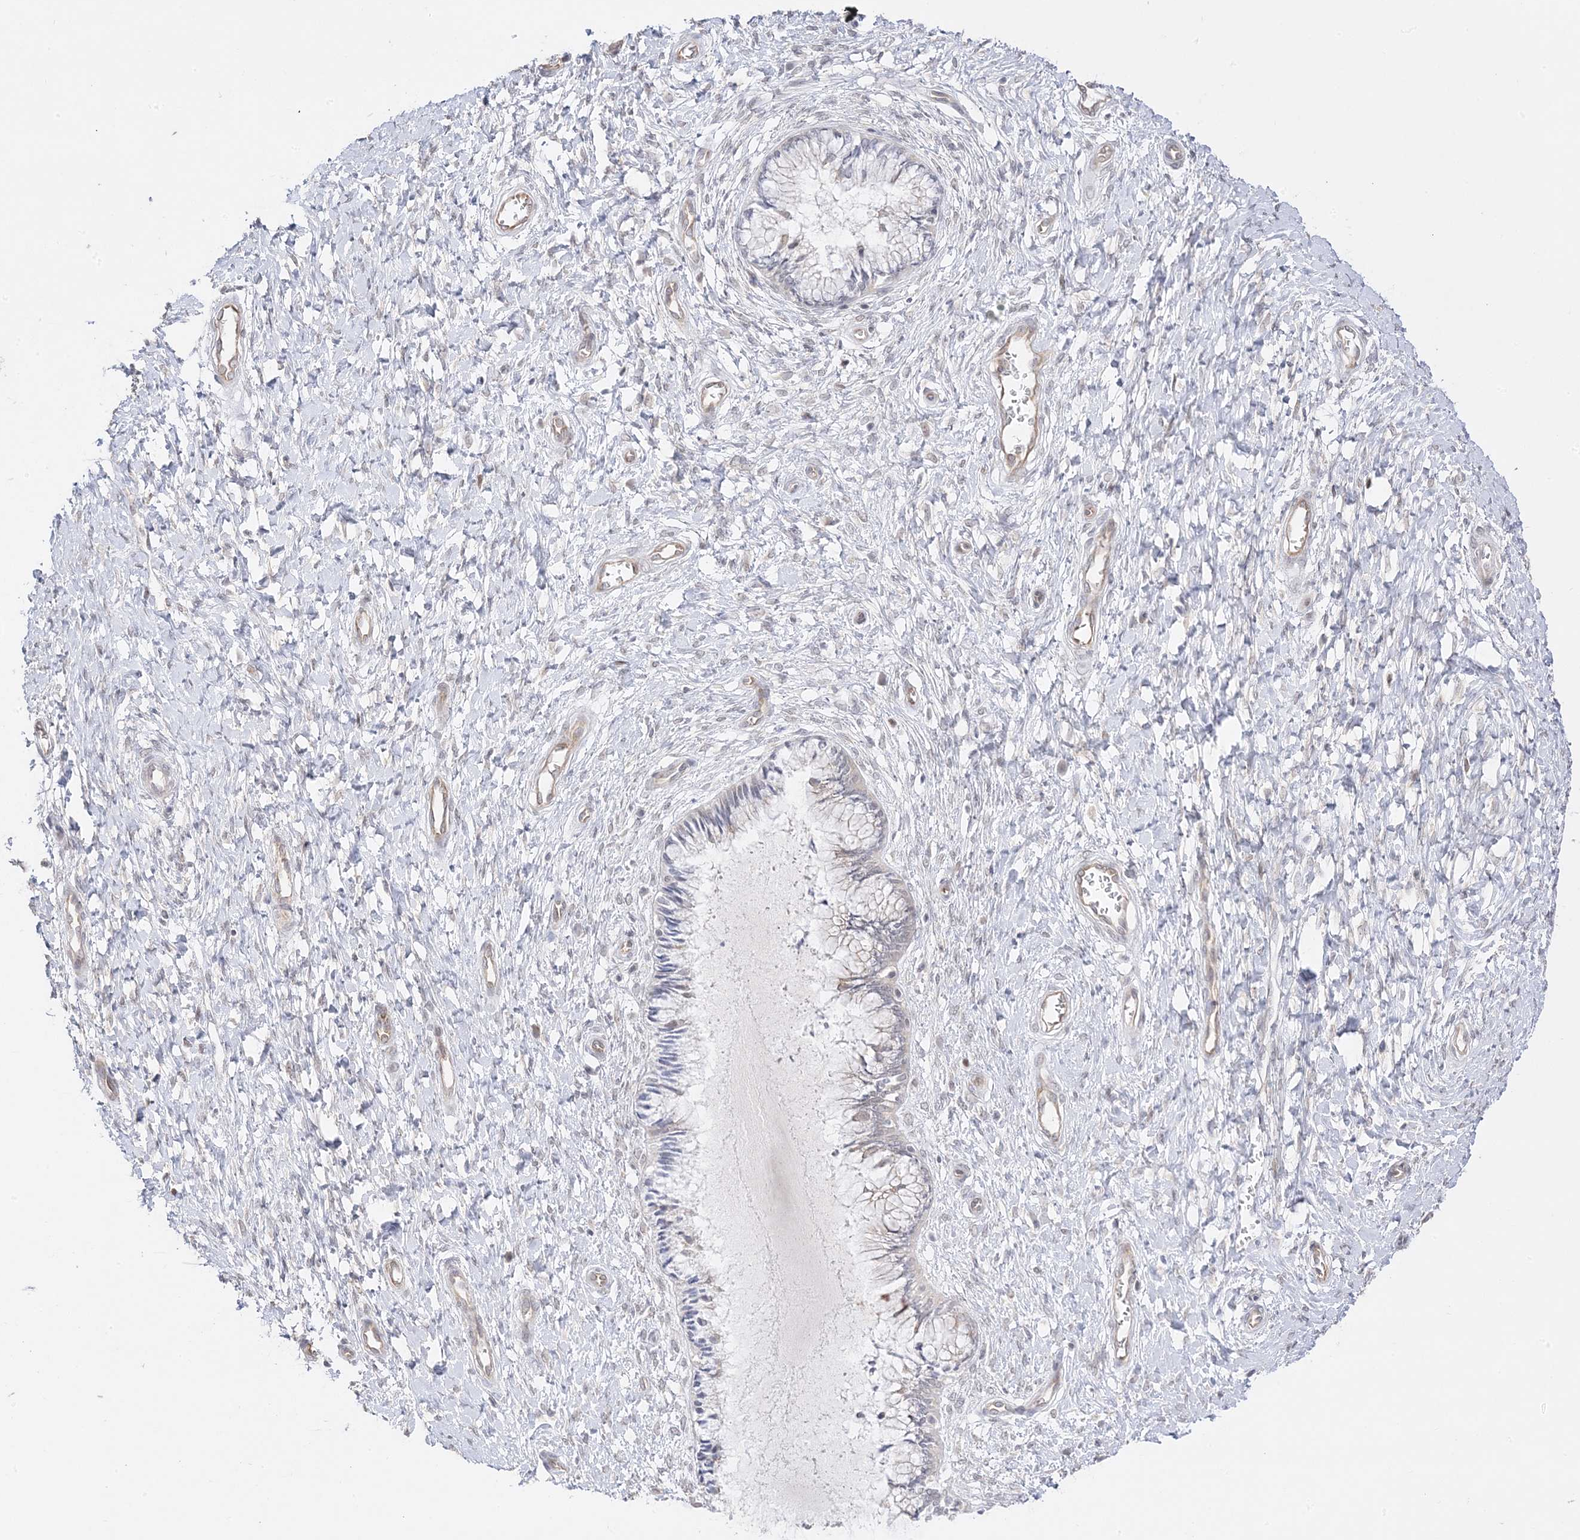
{"staining": {"intensity": "negative", "quantity": "none", "location": "none"}, "tissue": "cervix", "cell_type": "Glandular cells", "image_type": "normal", "snomed": [{"axis": "morphology", "description": "Normal tissue, NOS"}, {"axis": "topography", "description": "Cervix"}], "caption": "DAB (3,3'-diaminobenzidine) immunohistochemical staining of unremarkable human cervix shows no significant staining in glandular cells. Nuclei are stained in blue.", "gene": "C2CD2", "patient": {"sex": "female", "age": 55}}